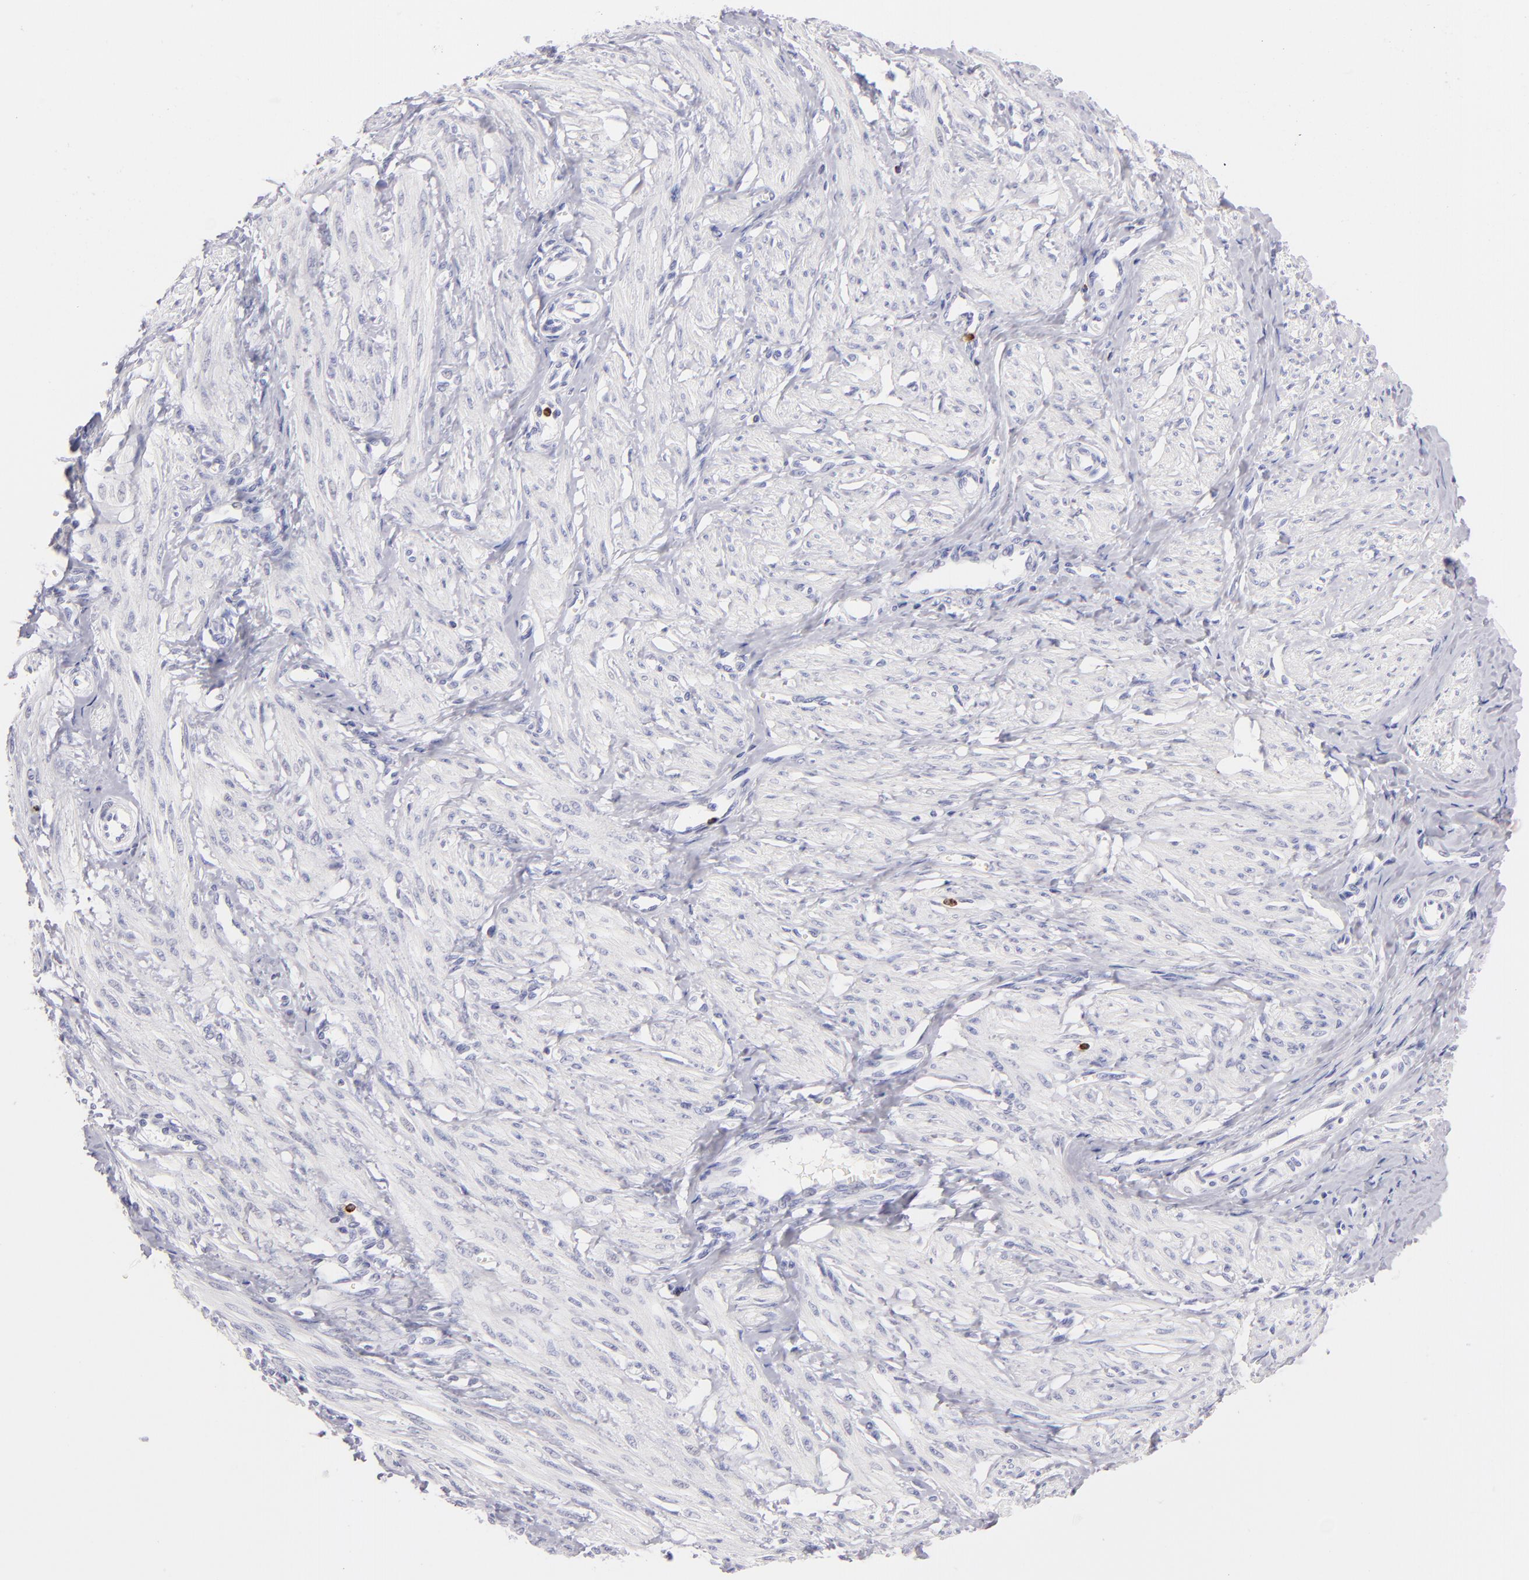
{"staining": {"intensity": "negative", "quantity": "none", "location": "none"}, "tissue": "smooth muscle", "cell_type": "Smooth muscle cells", "image_type": "normal", "snomed": [{"axis": "morphology", "description": "Normal tissue, NOS"}, {"axis": "topography", "description": "Smooth muscle"}, {"axis": "topography", "description": "Uterus"}], "caption": "Immunohistochemistry of benign human smooth muscle reveals no staining in smooth muscle cells.", "gene": "PRF1", "patient": {"sex": "female", "age": 39}}